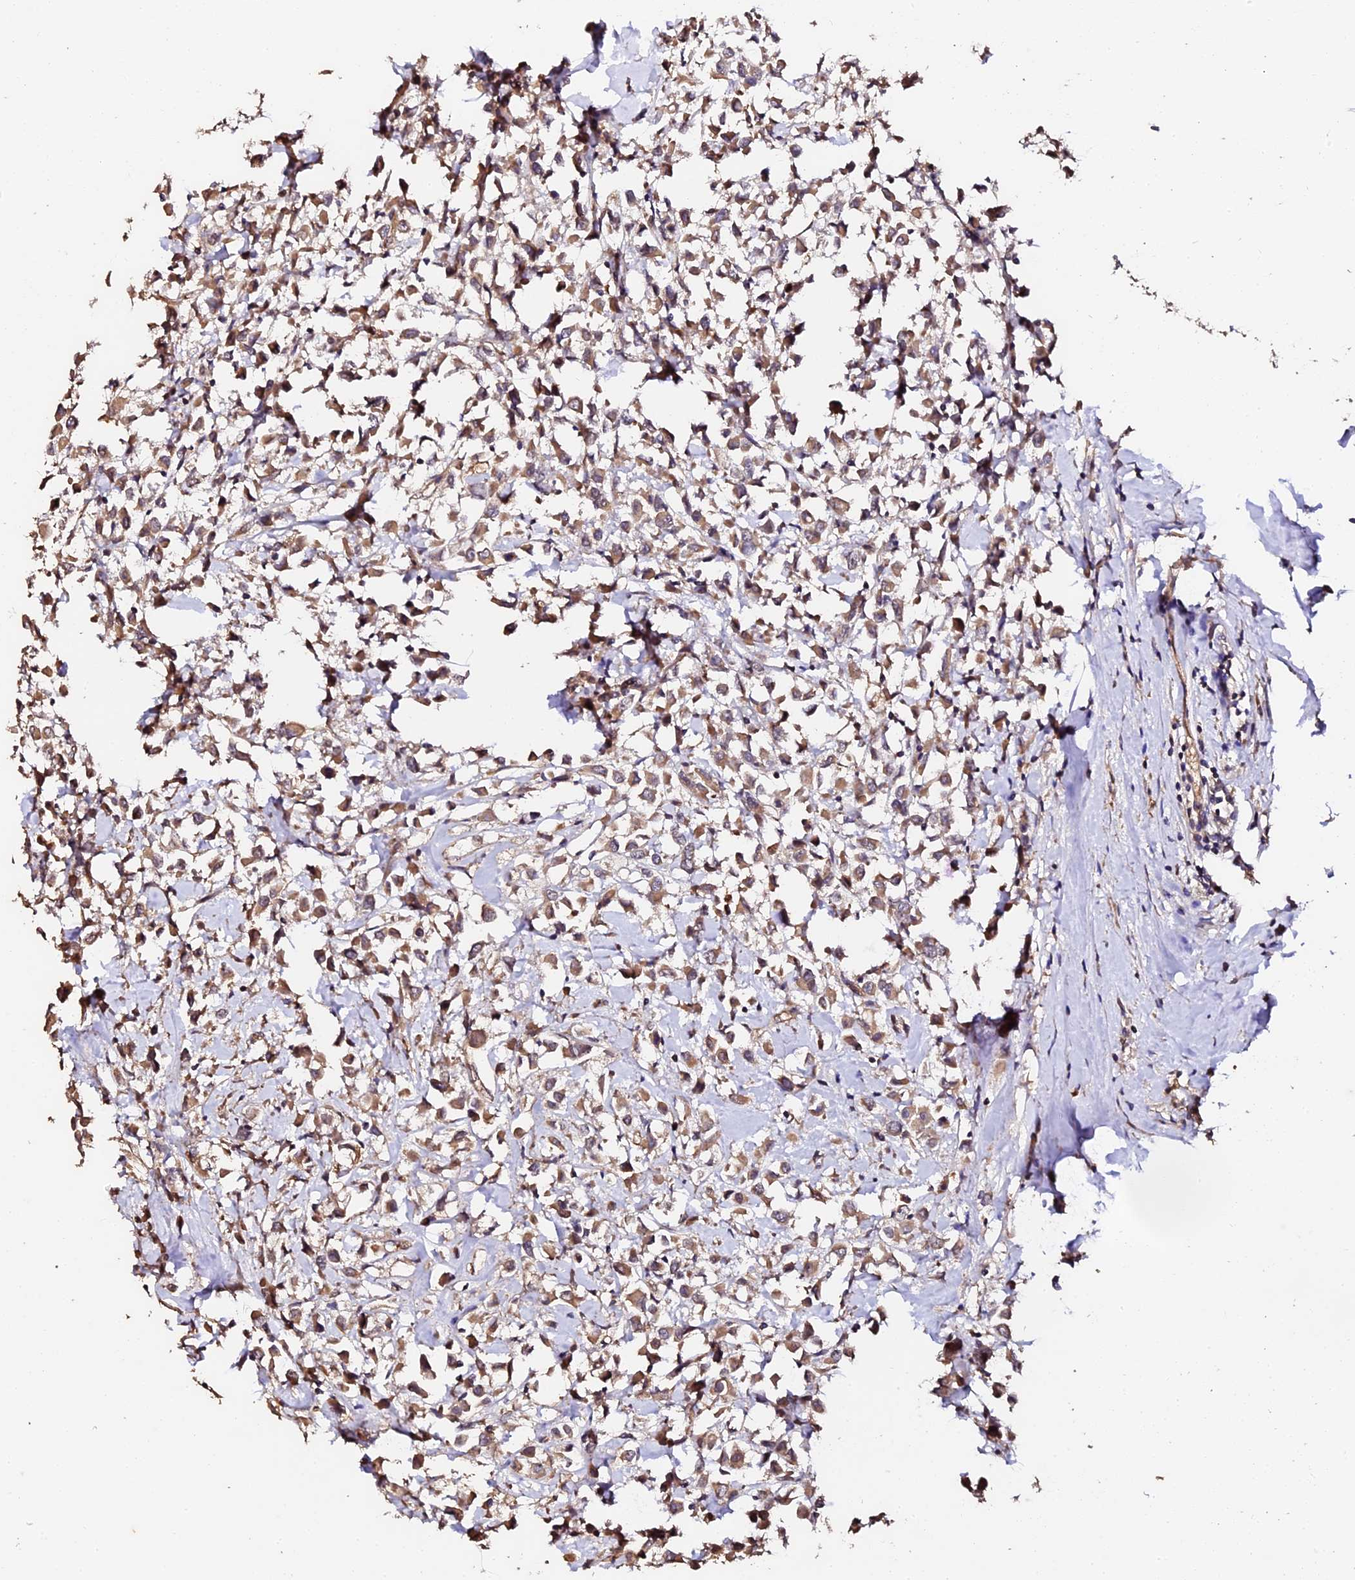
{"staining": {"intensity": "moderate", "quantity": ">75%", "location": "cytoplasmic/membranous"}, "tissue": "breast cancer", "cell_type": "Tumor cells", "image_type": "cancer", "snomed": [{"axis": "morphology", "description": "Duct carcinoma"}, {"axis": "topography", "description": "Breast"}], "caption": "Protein positivity by IHC shows moderate cytoplasmic/membranous staining in approximately >75% of tumor cells in breast cancer.", "gene": "TDO2", "patient": {"sex": "female", "age": 87}}